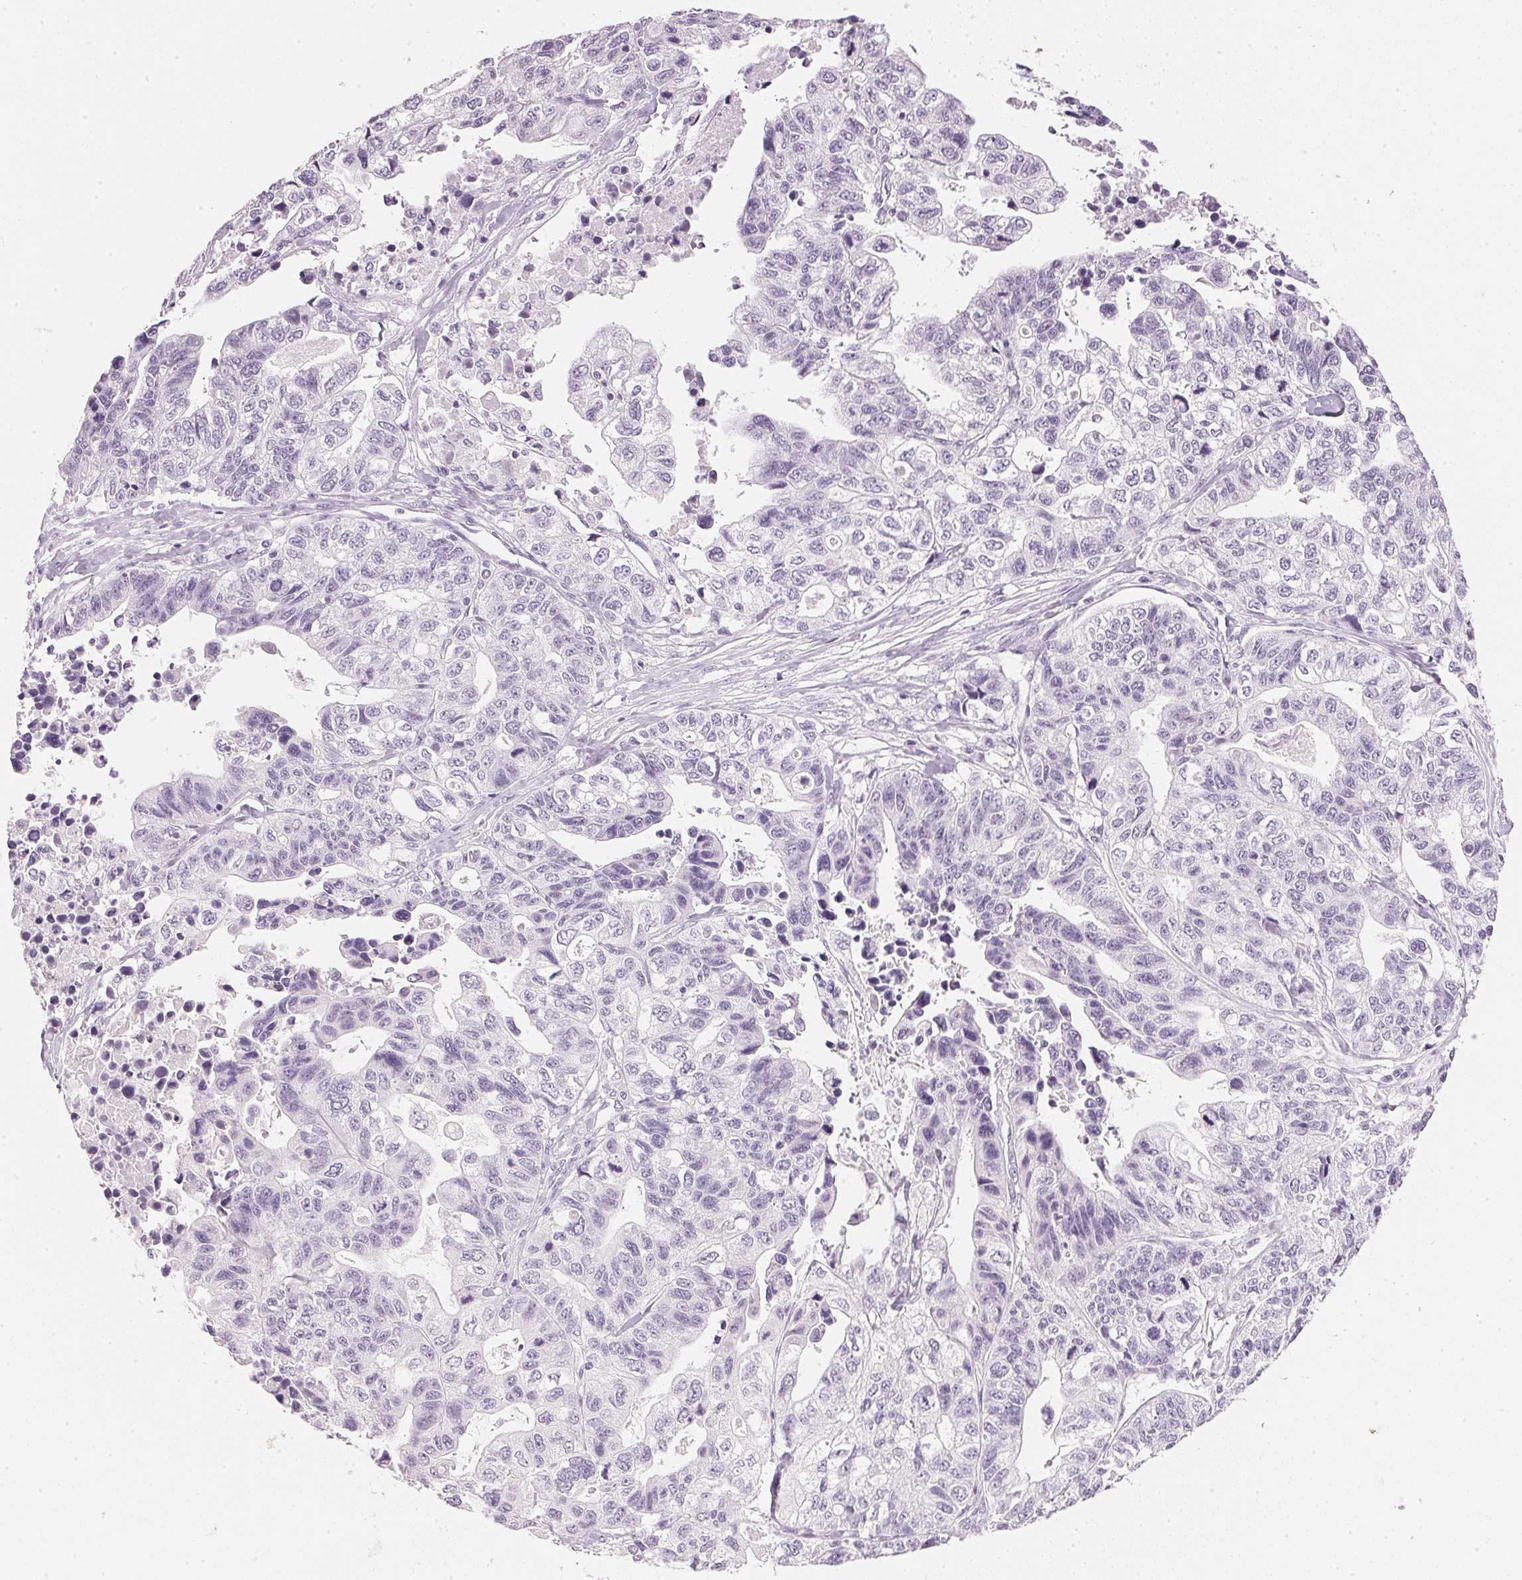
{"staining": {"intensity": "negative", "quantity": "none", "location": "none"}, "tissue": "stomach cancer", "cell_type": "Tumor cells", "image_type": "cancer", "snomed": [{"axis": "morphology", "description": "Adenocarcinoma, NOS"}, {"axis": "topography", "description": "Stomach, upper"}], "caption": "Histopathology image shows no protein expression in tumor cells of adenocarcinoma (stomach) tissue. (Brightfield microscopy of DAB immunohistochemistry at high magnification).", "gene": "IGFBP1", "patient": {"sex": "female", "age": 67}}